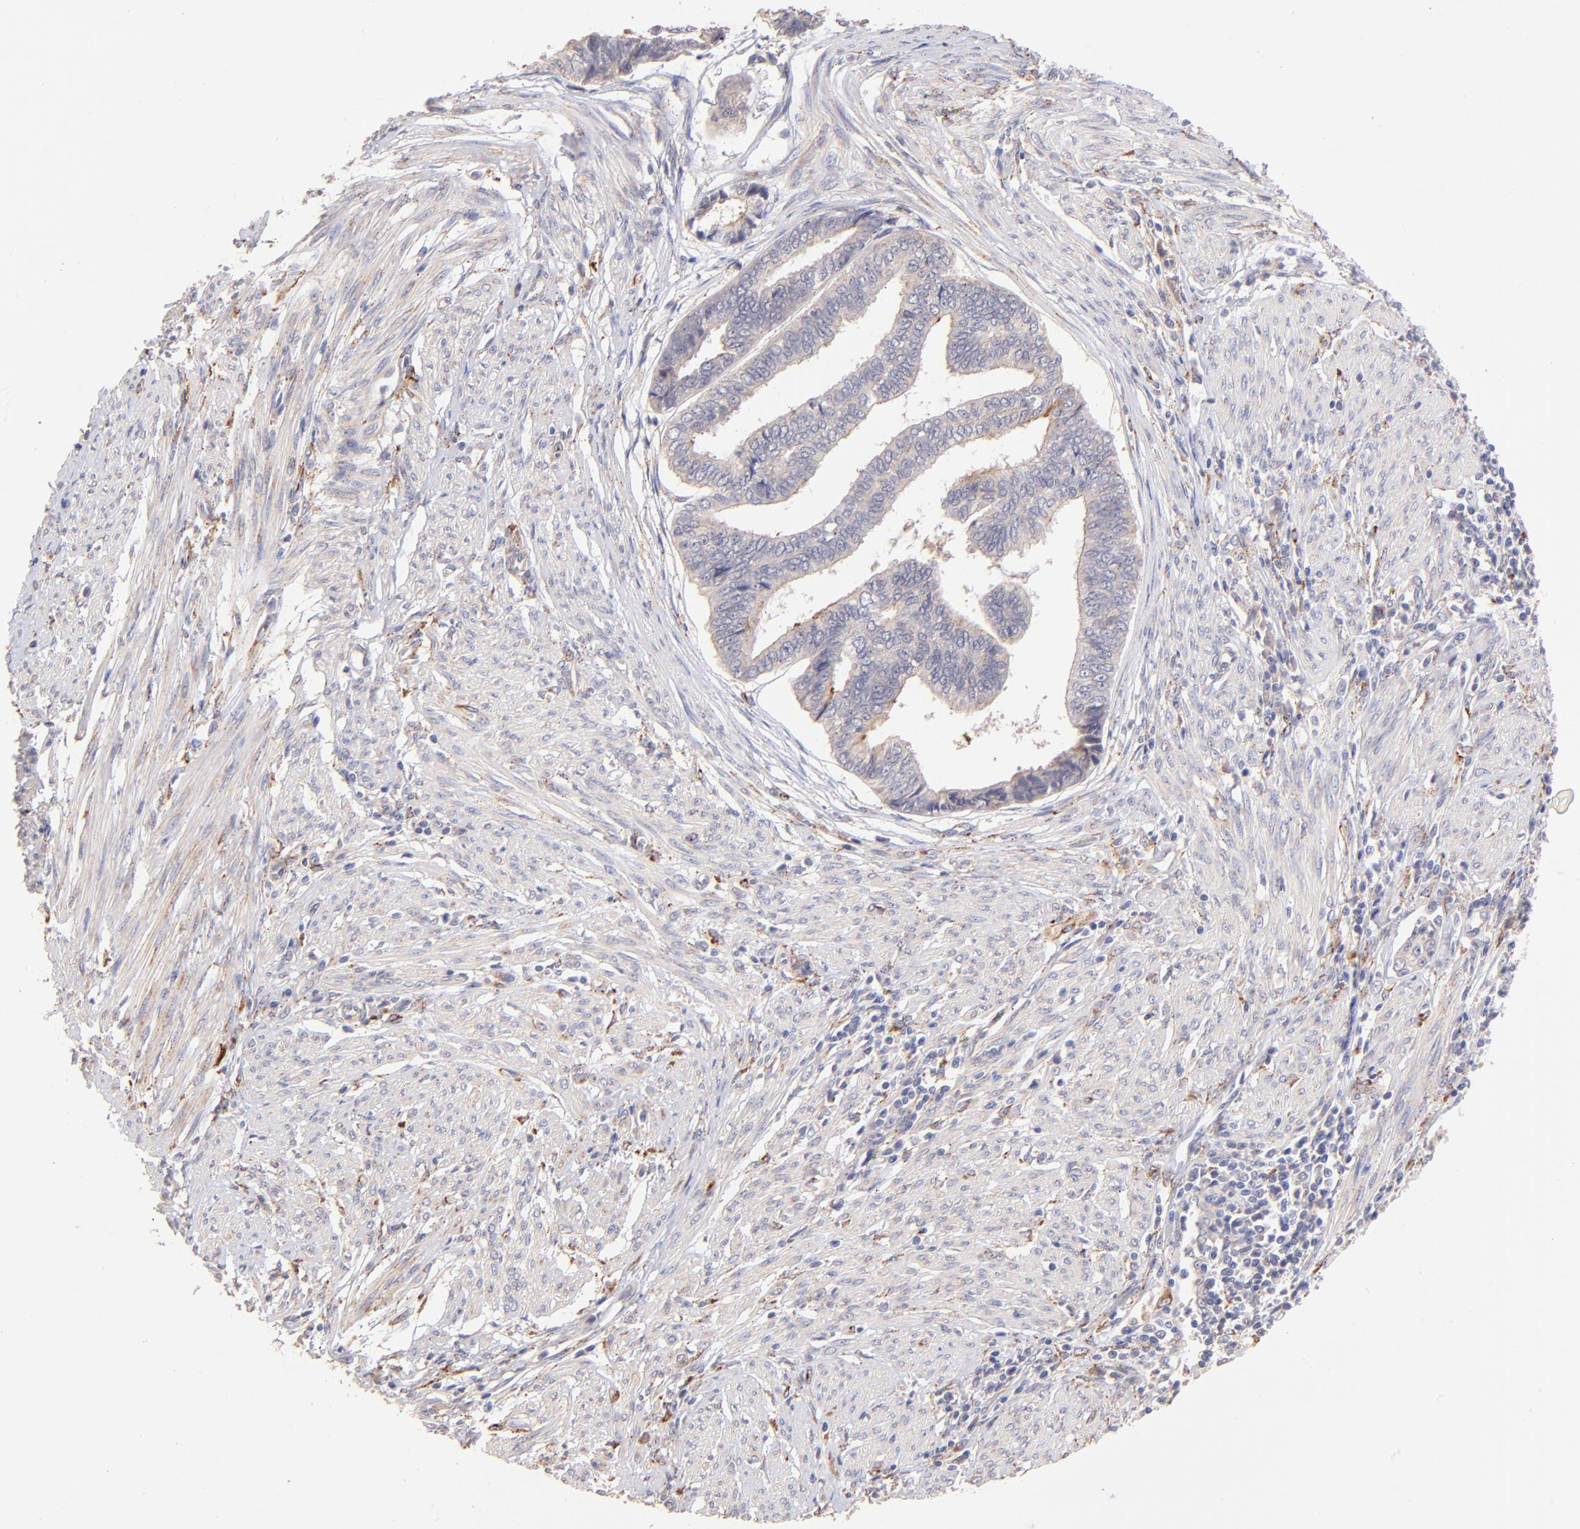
{"staining": {"intensity": "negative", "quantity": "none", "location": "none"}, "tissue": "endometrial cancer", "cell_type": "Tumor cells", "image_type": "cancer", "snomed": [{"axis": "morphology", "description": "Adenocarcinoma, NOS"}, {"axis": "topography", "description": "Endometrium"}], "caption": "Image shows no significant protein staining in tumor cells of adenocarcinoma (endometrial).", "gene": "SPARC", "patient": {"sex": "female", "age": 75}}